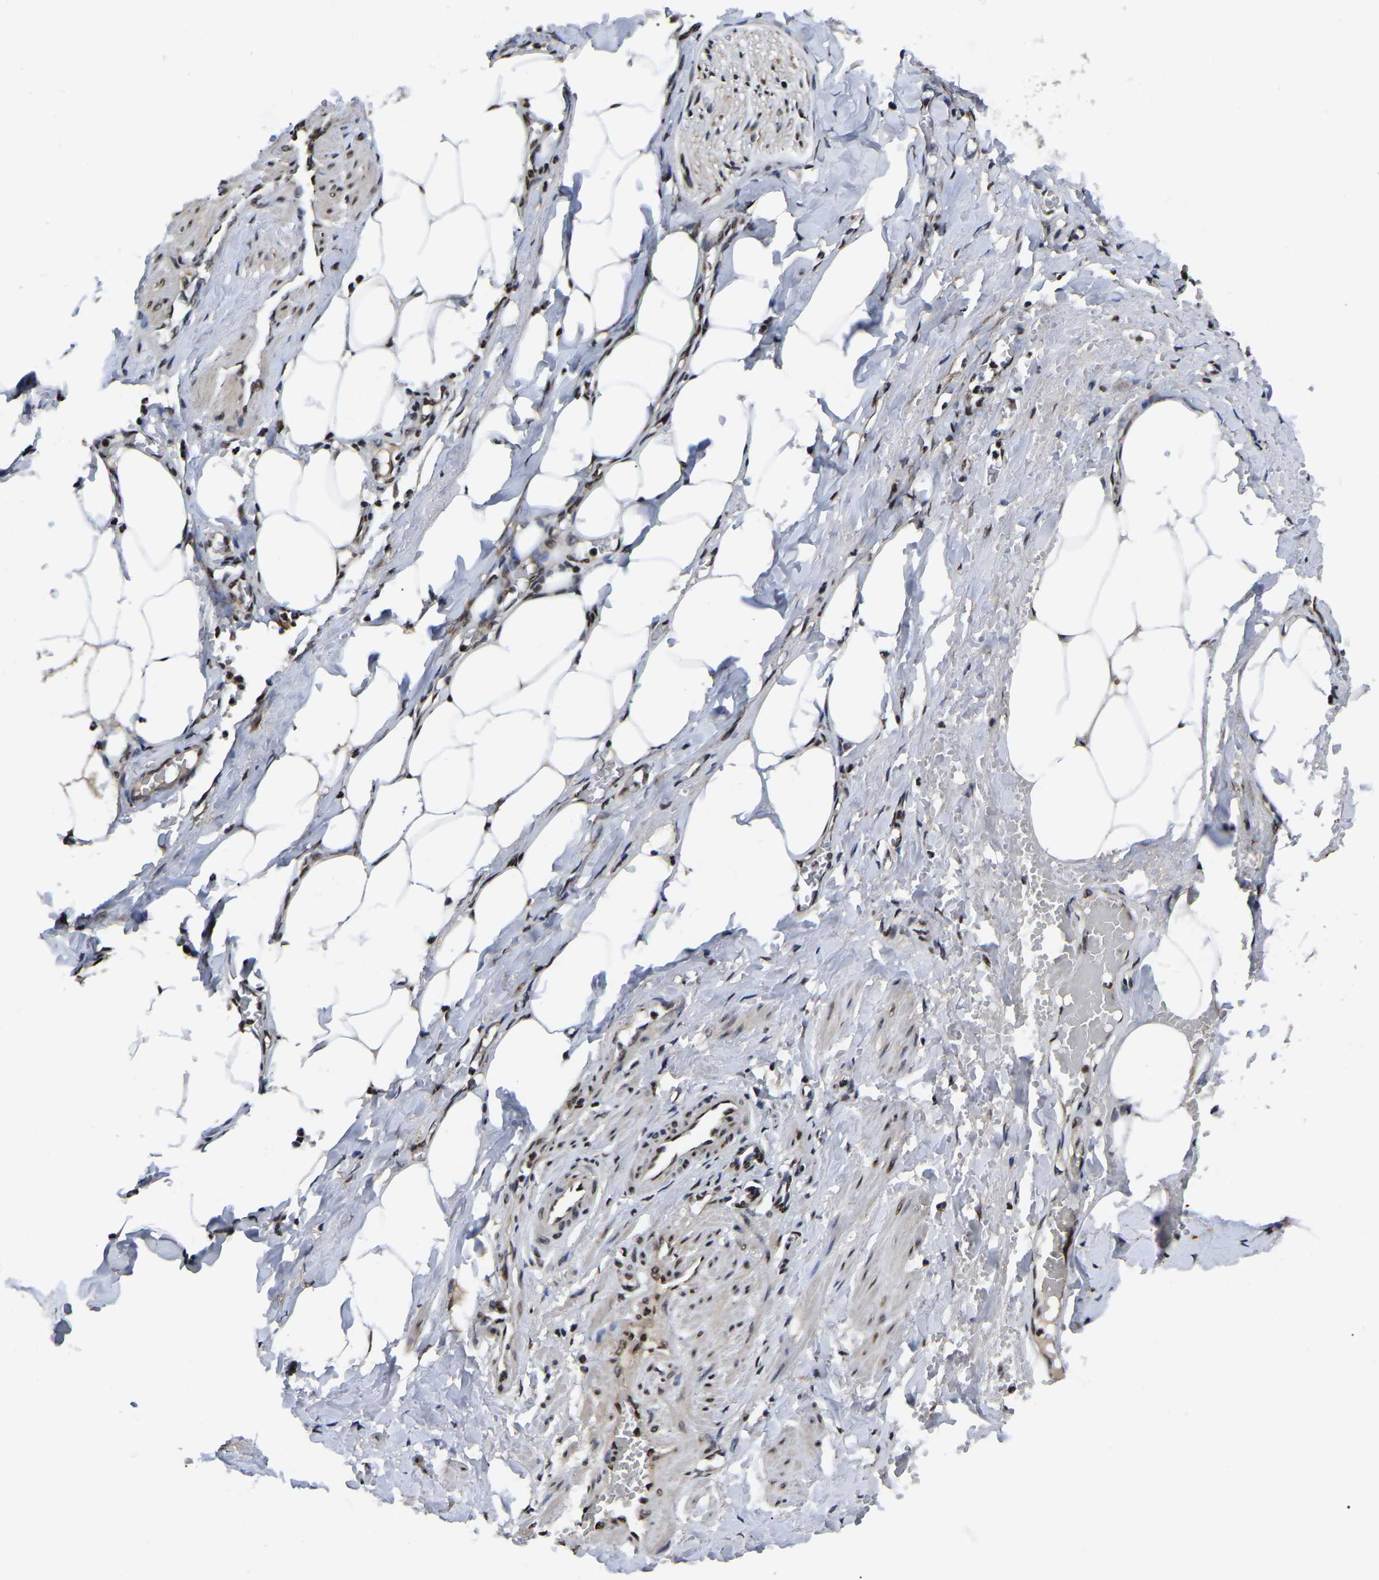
{"staining": {"intensity": "moderate", "quantity": ">75%", "location": "cytoplasmic/membranous,nuclear"}, "tissue": "adipose tissue", "cell_type": "Adipocytes", "image_type": "normal", "snomed": [{"axis": "morphology", "description": "Normal tissue, NOS"}, {"axis": "topography", "description": "Soft tissue"}, {"axis": "topography", "description": "Vascular tissue"}], "caption": "Immunohistochemistry micrograph of normal adipose tissue: adipose tissue stained using IHC exhibits medium levels of moderate protein expression localized specifically in the cytoplasmic/membranous,nuclear of adipocytes, appearing as a cytoplasmic/membranous,nuclear brown color.", "gene": "TRIM35", "patient": {"sex": "female", "age": 35}}